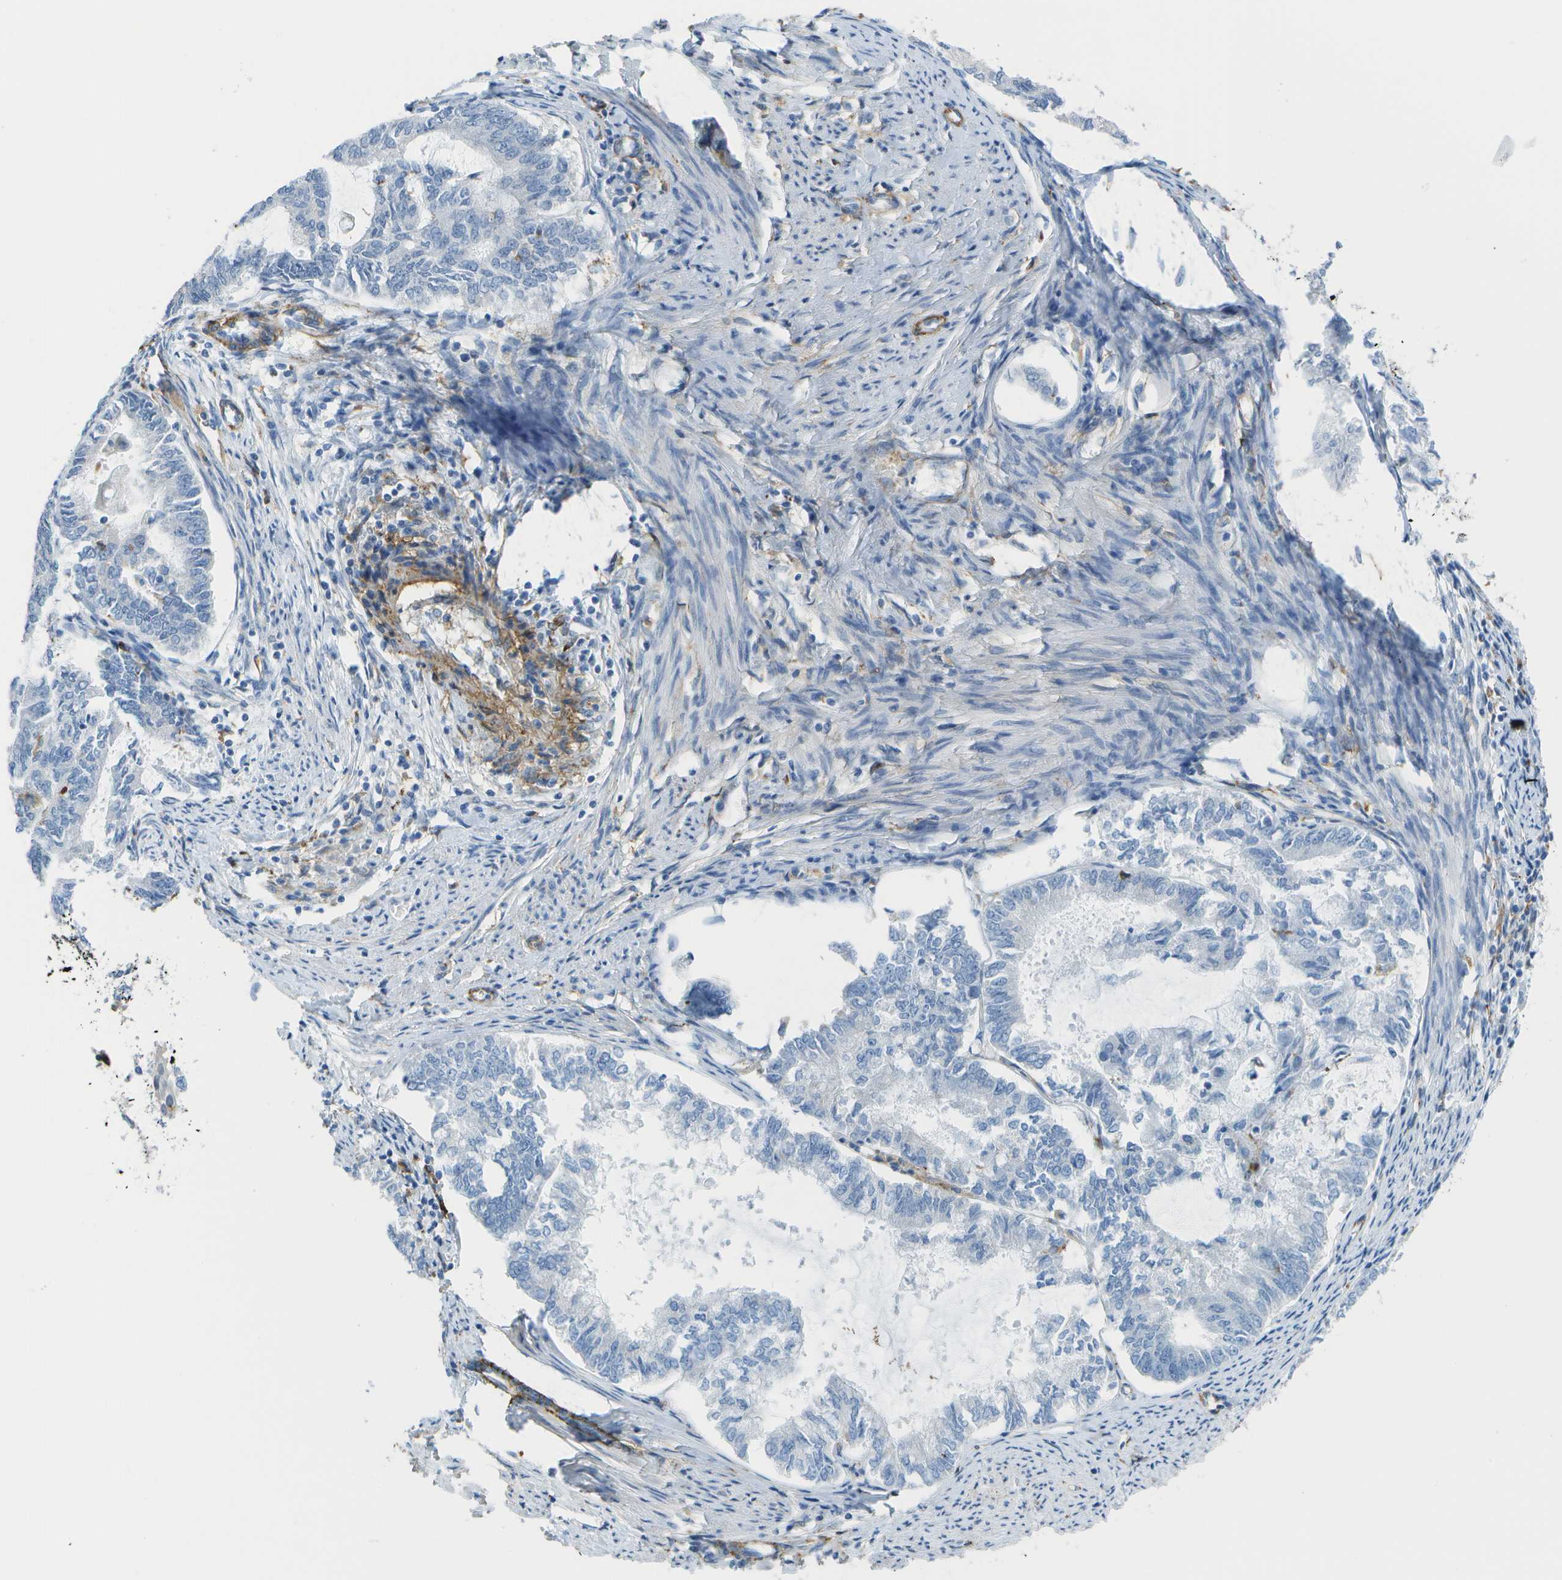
{"staining": {"intensity": "negative", "quantity": "none", "location": "none"}, "tissue": "endometrial cancer", "cell_type": "Tumor cells", "image_type": "cancer", "snomed": [{"axis": "morphology", "description": "Adenocarcinoma, NOS"}, {"axis": "topography", "description": "Endometrium"}], "caption": "This is a histopathology image of immunohistochemistry (IHC) staining of adenocarcinoma (endometrial), which shows no staining in tumor cells.", "gene": "ZBTB43", "patient": {"sex": "female", "age": 86}}